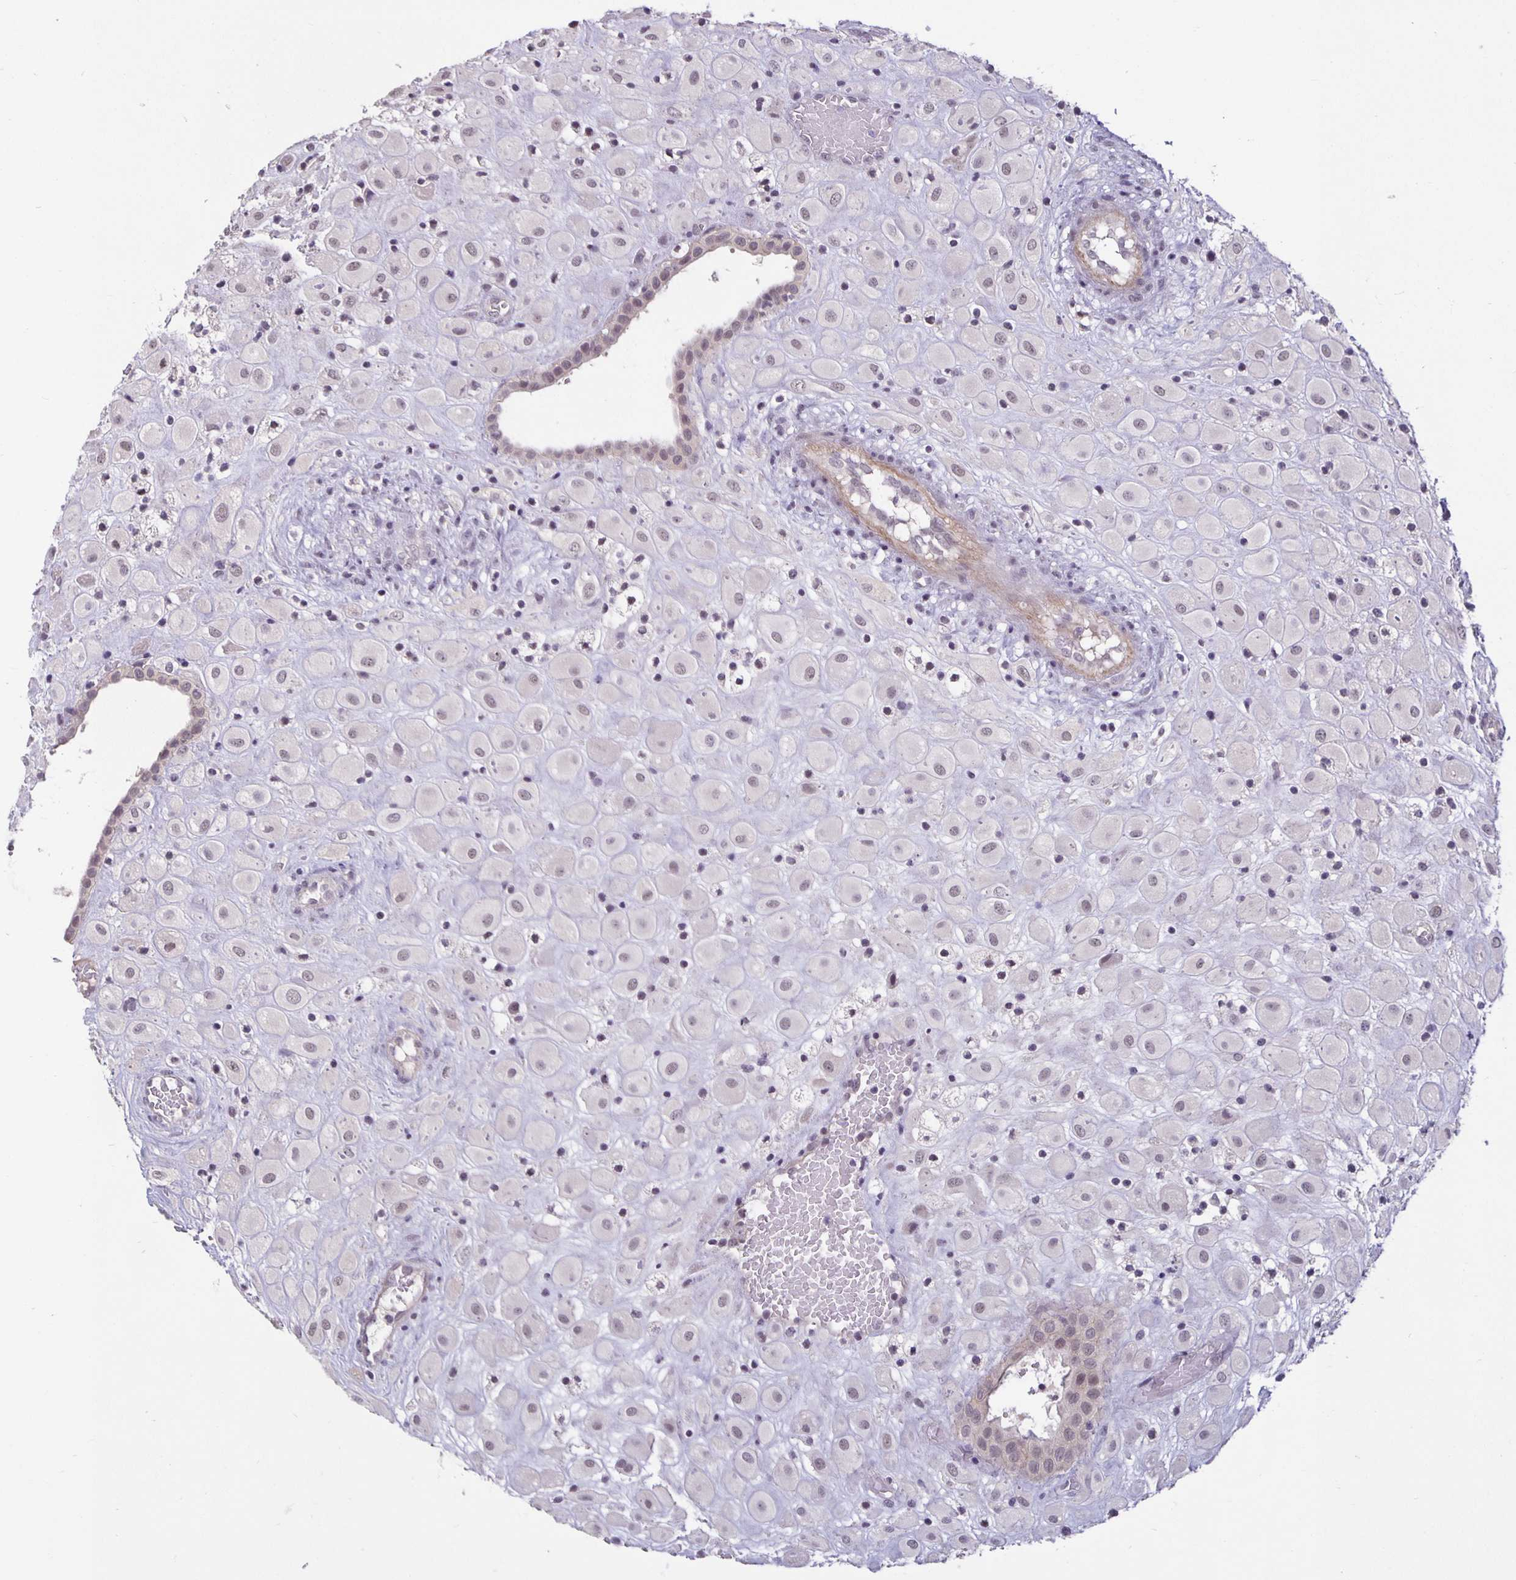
{"staining": {"intensity": "negative", "quantity": "none", "location": "none"}, "tissue": "placenta", "cell_type": "Decidual cells", "image_type": "normal", "snomed": [{"axis": "morphology", "description": "Normal tissue, NOS"}, {"axis": "topography", "description": "Placenta"}], "caption": "IHC micrograph of normal placenta: placenta stained with DAB exhibits no significant protein staining in decidual cells.", "gene": "ARVCF", "patient": {"sex": "female", "age": 24}}